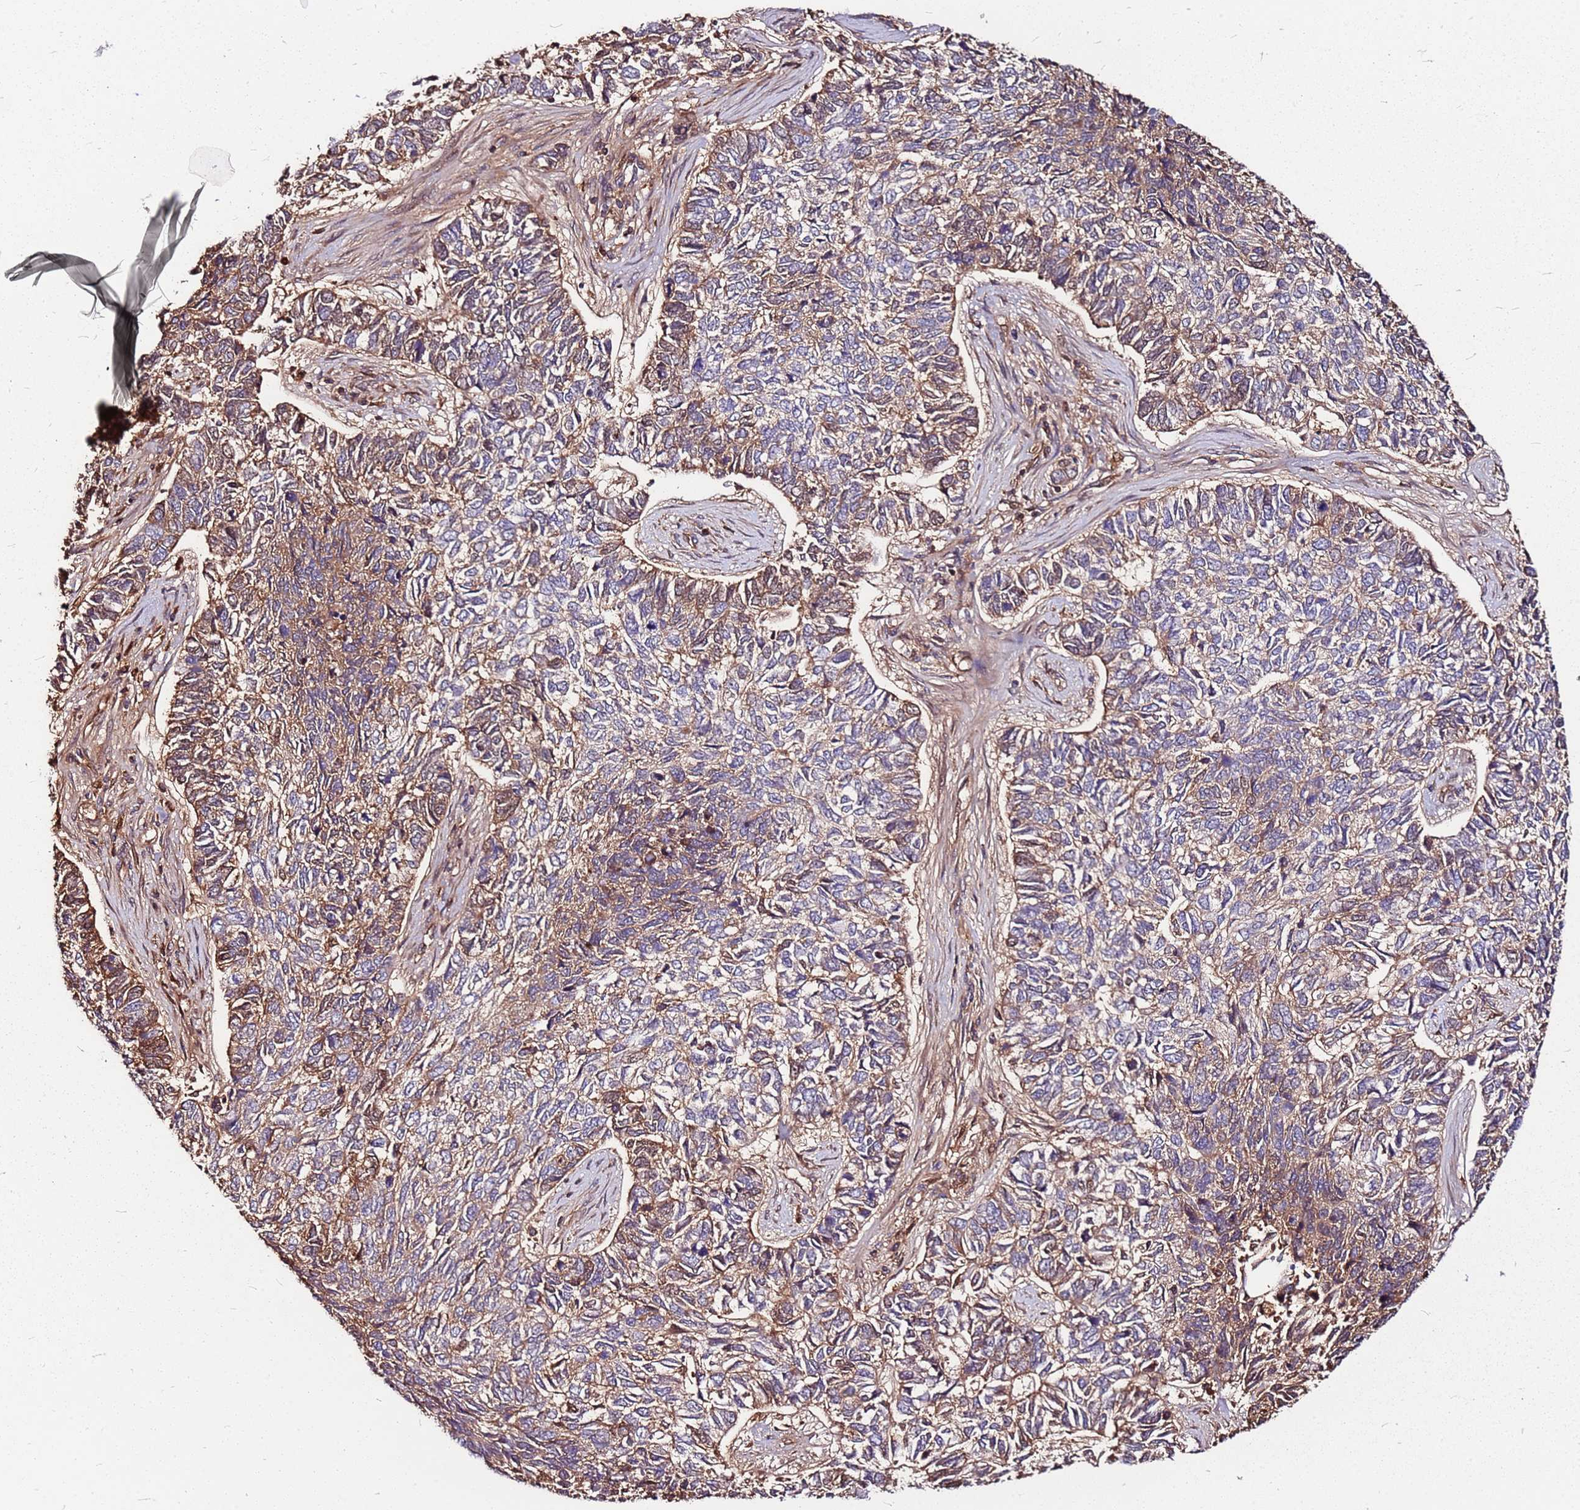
{"staining": {"intensity": "moderate", "quantity": "25%-75%", "location": "cytoplasmic/membranous"}, "tissue": "skin cancer", "cell_type": "Tumor cells", "image_type": "cancer", "snomed": [{"axis": "morphology", "description": "Basal cell carcinoma"}, {"axis": "topography", "description": "Skin"}], "caption": "High-magnification brightfield microscopy of skin cancer (basal cell carcinoma) stained with DAB (3,3'-diaminobenzidine) (brown) and counterstained with hematoxylin (blue). tumor cells exhibit moderate cytoplasmic/membranous staining is appreciated in about25%-75% of cells.", "gene": "LYPLAL1", "patient": {"sex": "female", "age": 65}}